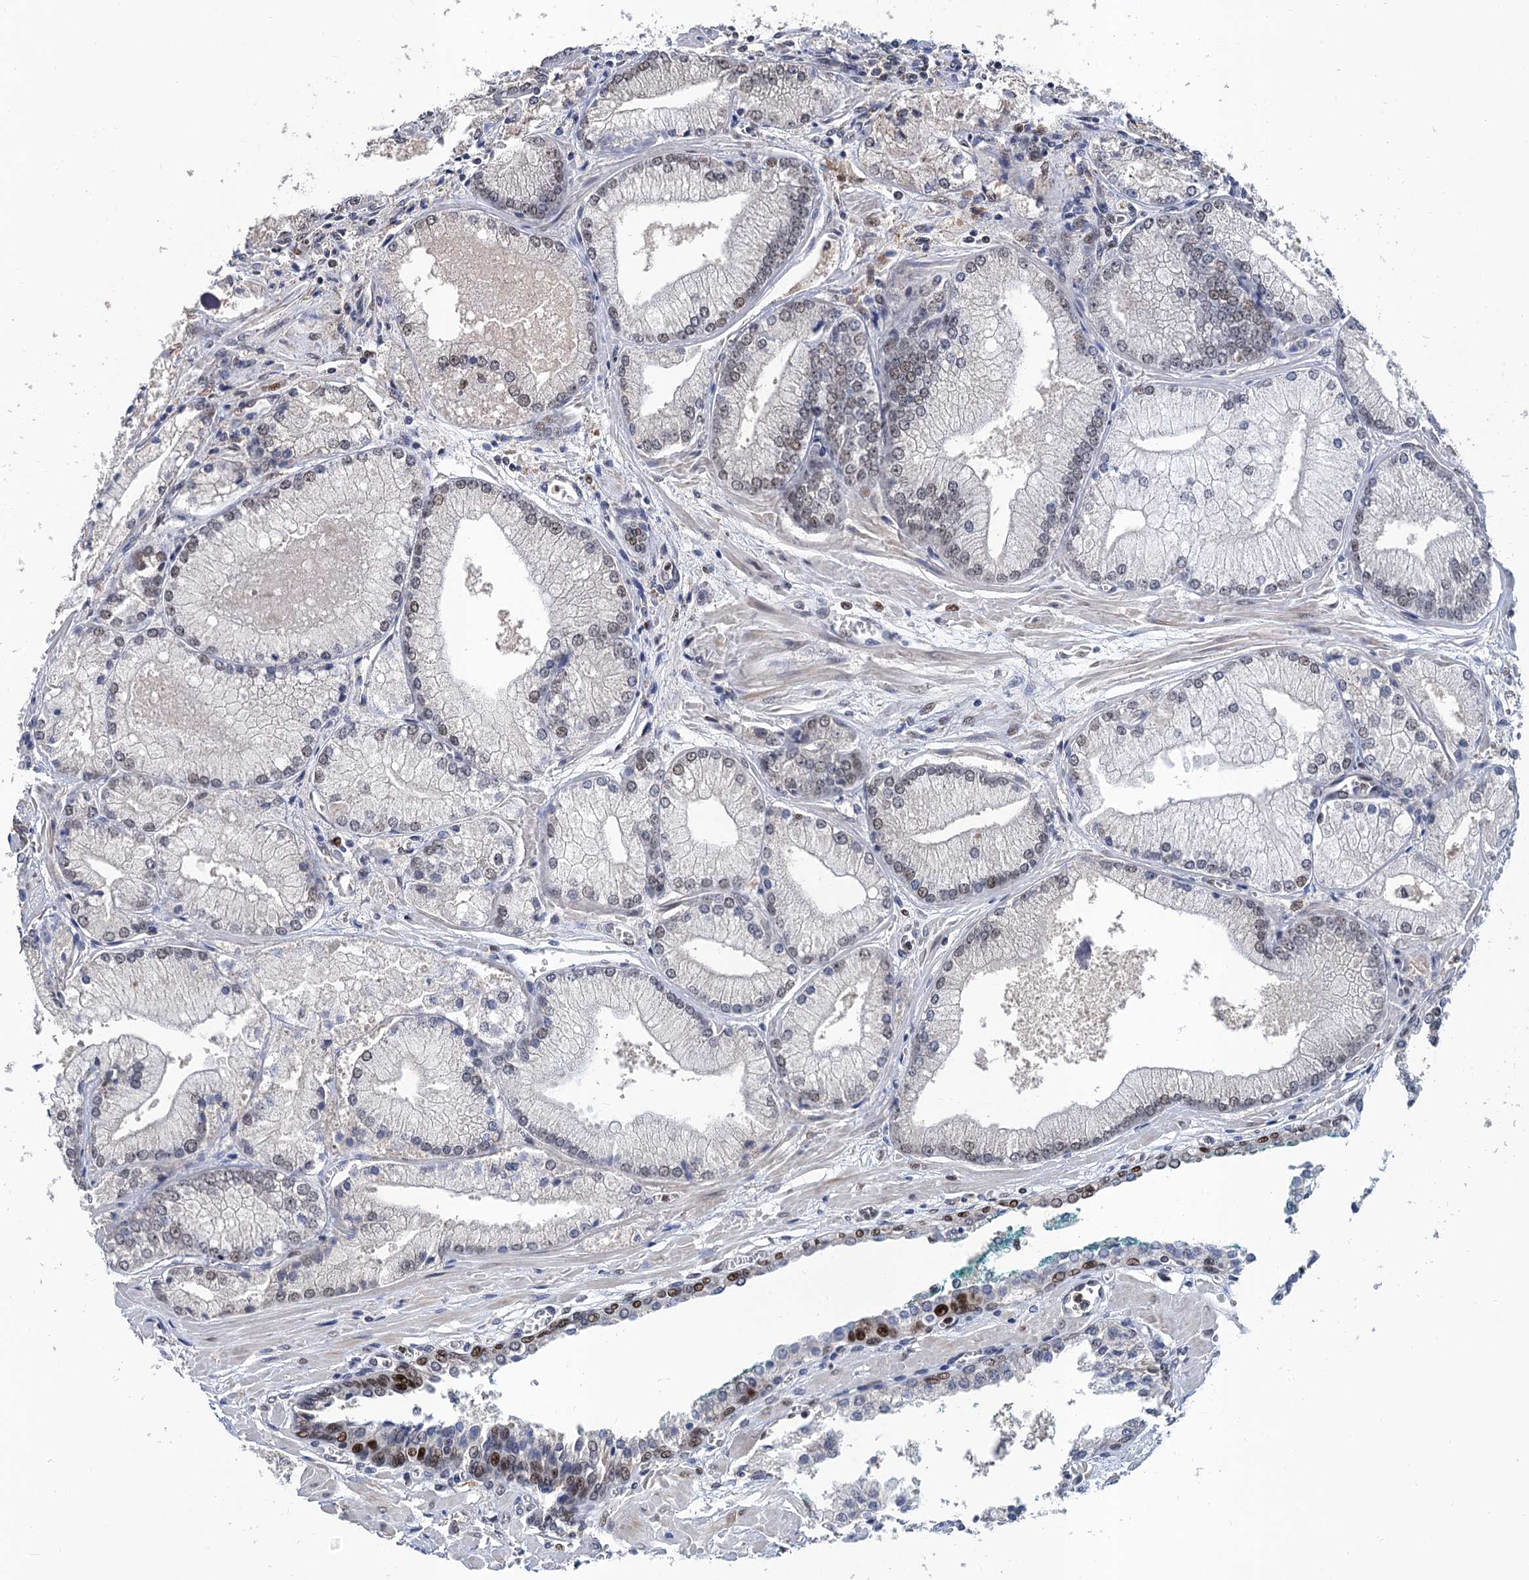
{"staining": {"intensity": "moderate", "quantity": "<25%", "location": "nuclear"}, "tissue": "prostate cancer", "cell_type": "Tumor cells", "image_type": "cancer", "snomed": [{"axis": "morphology", "description": "Adenocarcinoma, Low grade"}, {"axis": "topography", "description": "Prostate"}], "caption": "Immunohistochemistry (IHC) histopathology image of human prostate cancer stained for a protein (brown), which displays low levels of moderate nuclear staining in about <25% of tumor cells.", "gene": "TSEN34", "patient": {"sex": "male", "age": 67}}